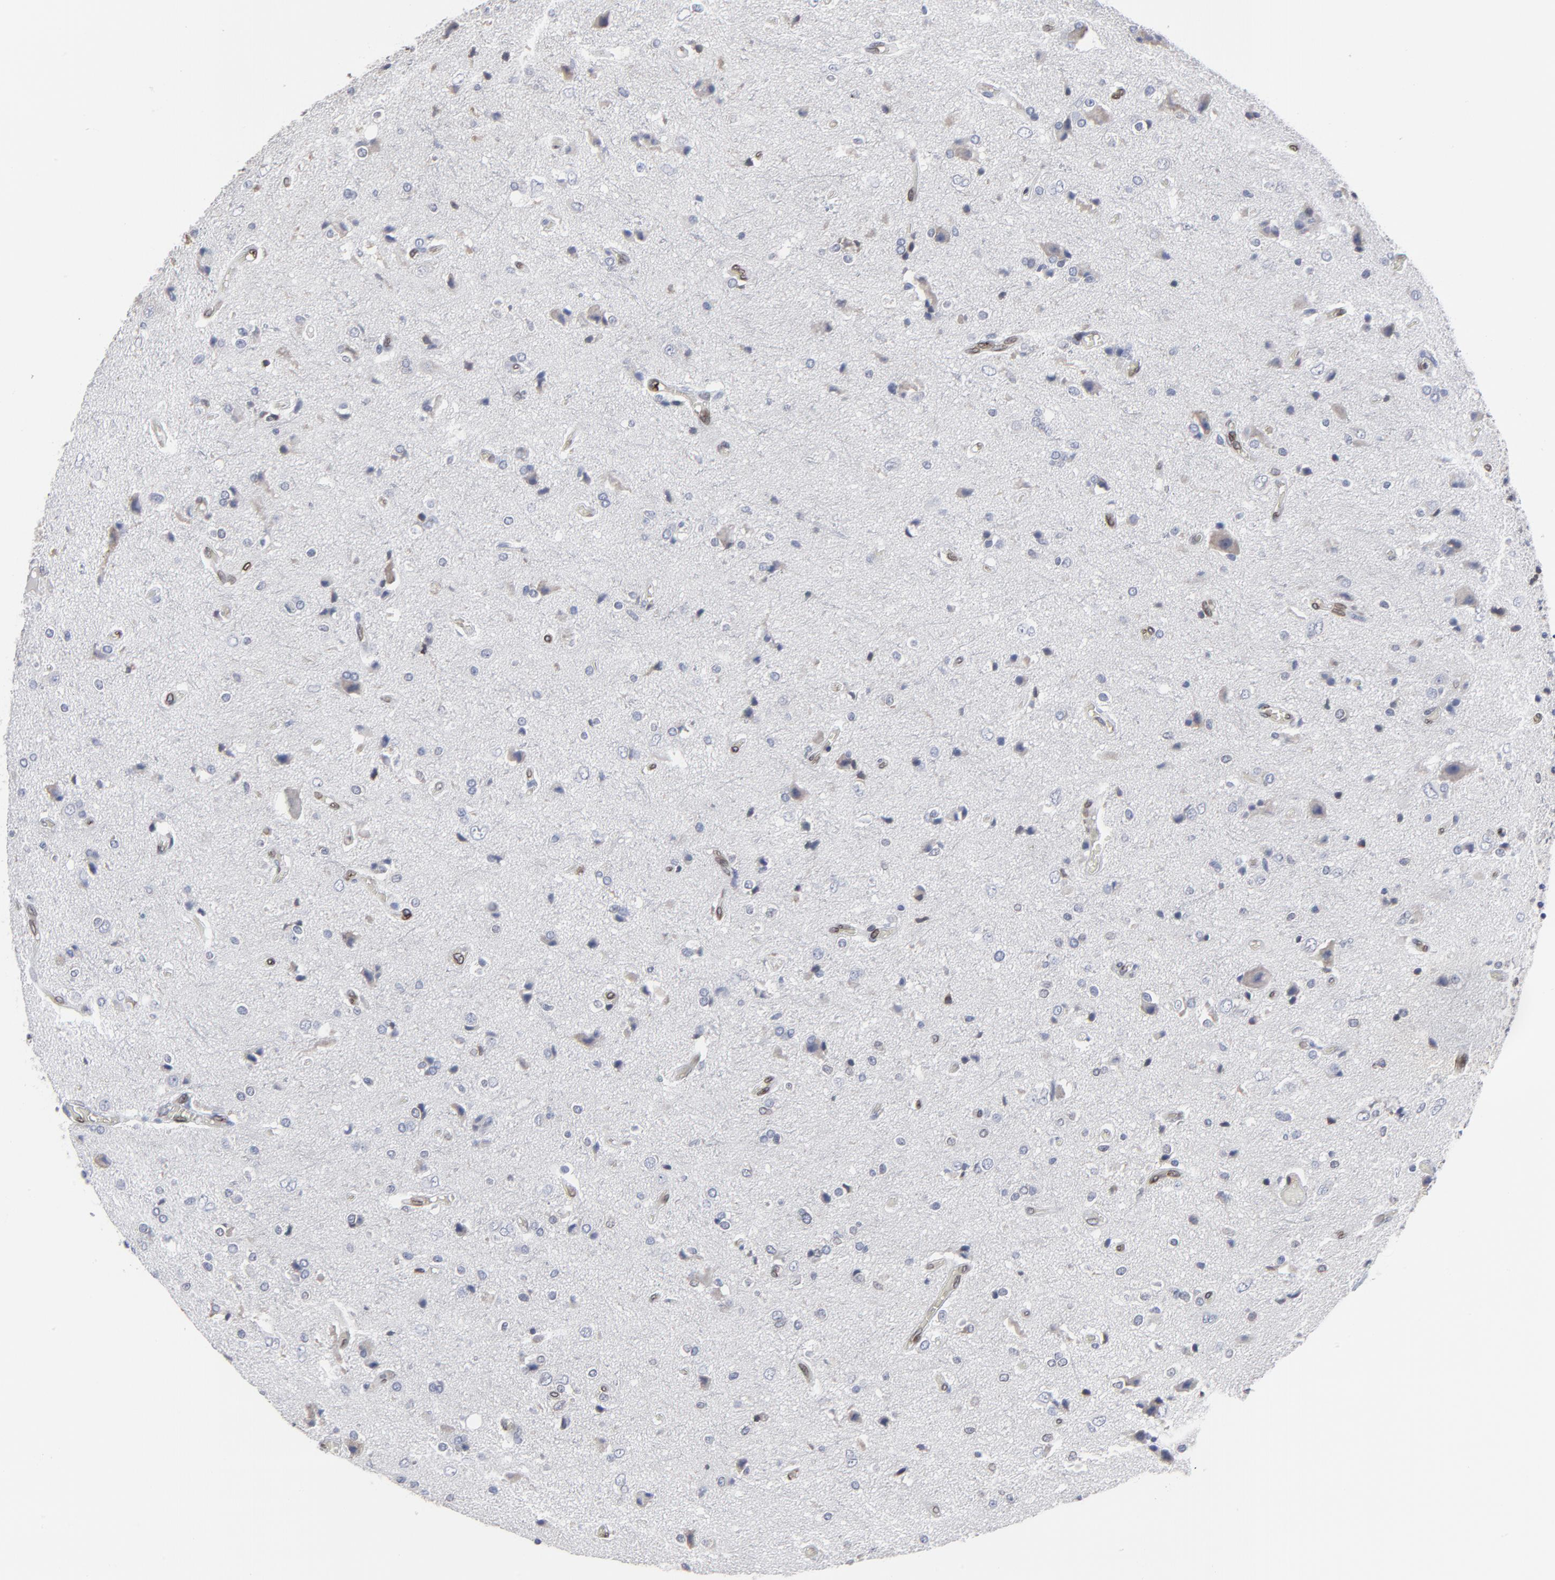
{"staining": {"intensity": "negative", "quantity": "none", "location": "none"}, "tissue": "glioma", "cell_type": "Tumor cells", "image_type": "cancer", "snomed": [{"axis": "morphology", "description": "Glioma, malignant, High grade"}, {"axis": "topography", "description": "Brain"}], "caption": "IHC micrograph of glioma stained for a protein (brown), which demonstrates no expression in tumor cells.", "gene": "SYNE2", "patient": {"sex": "male", "age": 47}}